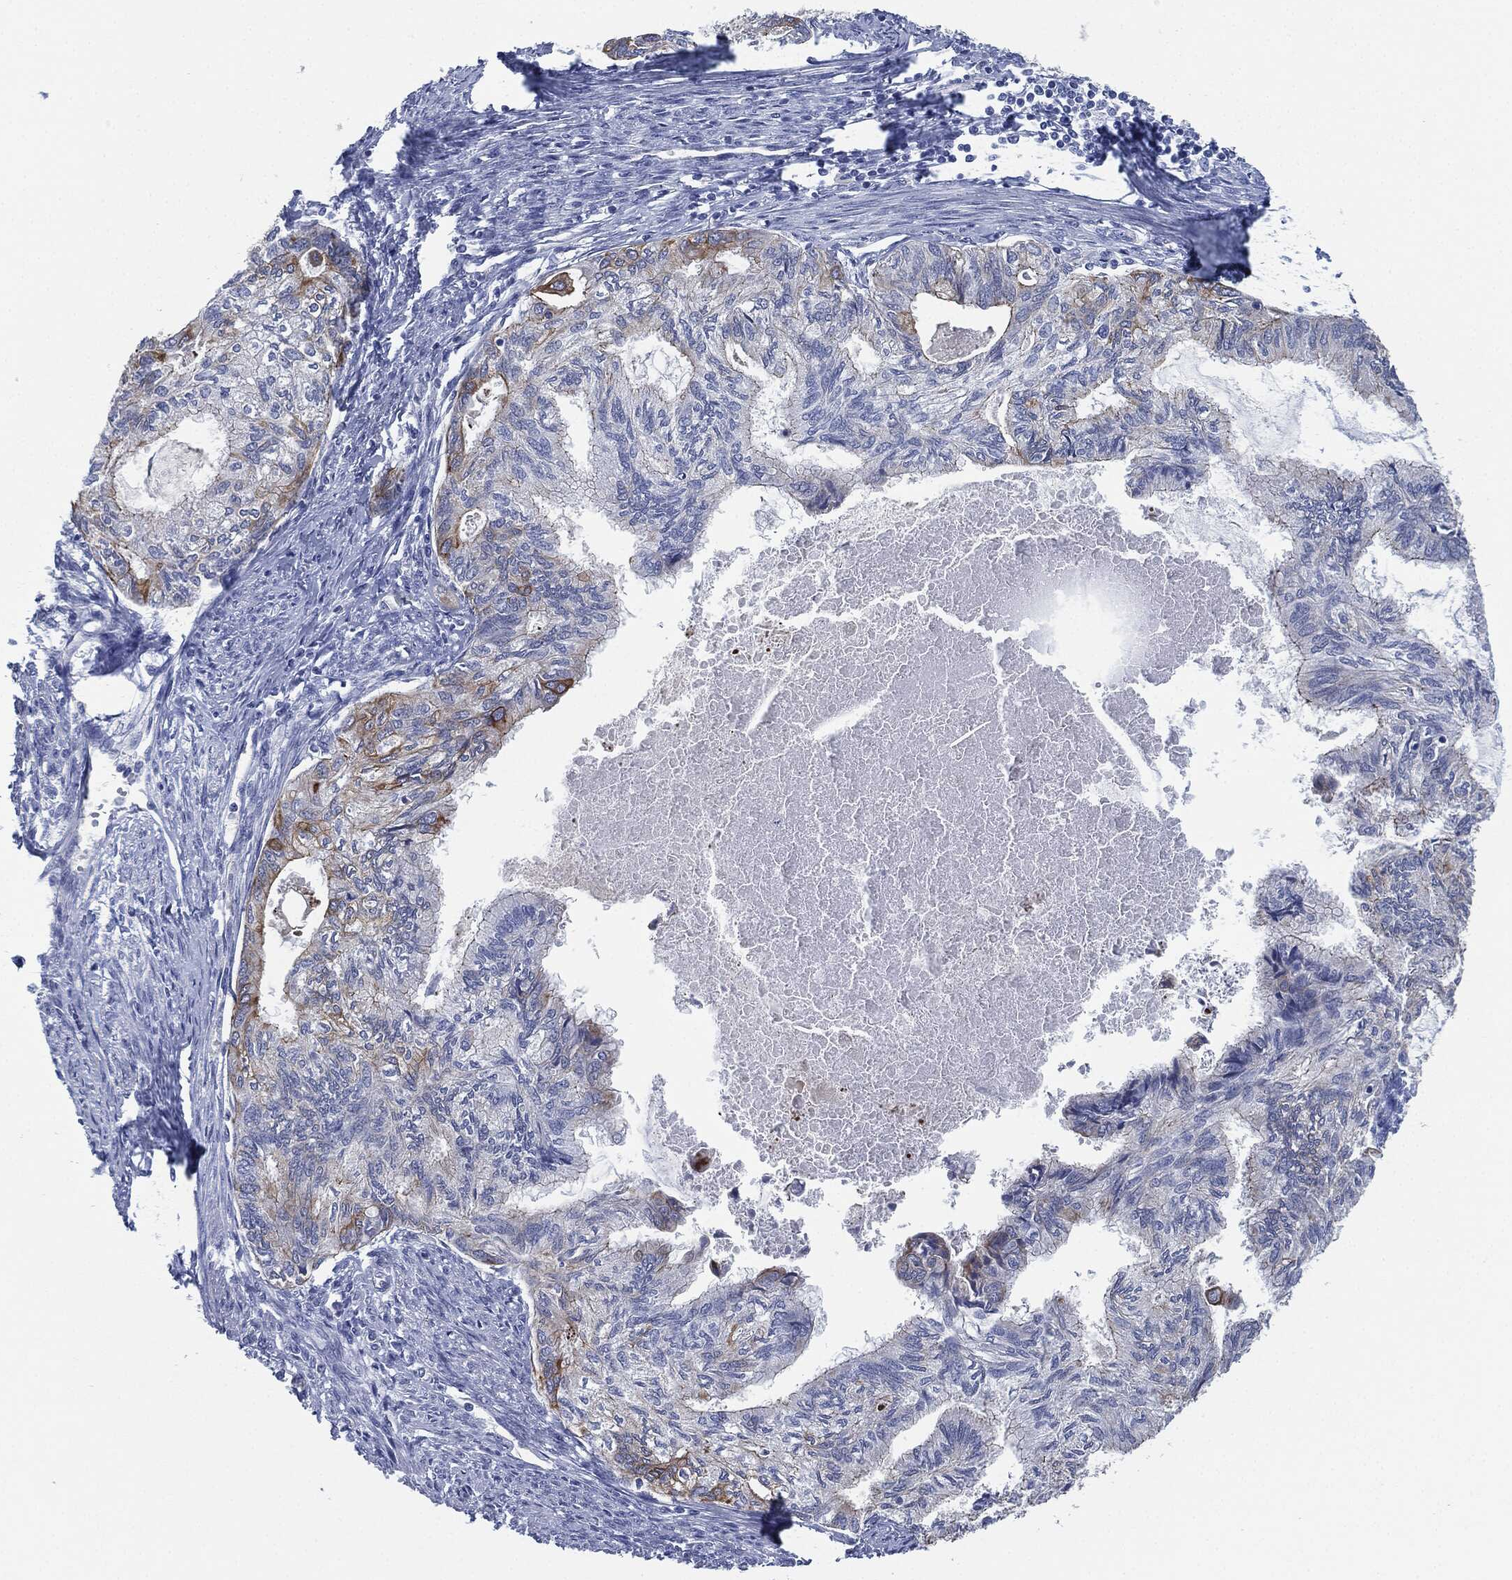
{"staining": {"intensity": "moderate", "quantity": "<25%", "location": "cytoplasmic/membranous"}, "tissue": "endometrial cancer", "cell_type": "Tumor cells", "image_type": "cancer", "snomed": [{"axis": "morphology", "description": "Adenocarcinoma, NOS"}, {"axis": "topography", "description": "Endometrium"}], "caption": "Immunohistochemical staining of endometrial cancer exhibits low levels of moderate cytoplasmic/membranous protein expression in about <25% of tumor cells.", "gene": "SHROOM2", "patient": {"sex": "female", "age": 86}}